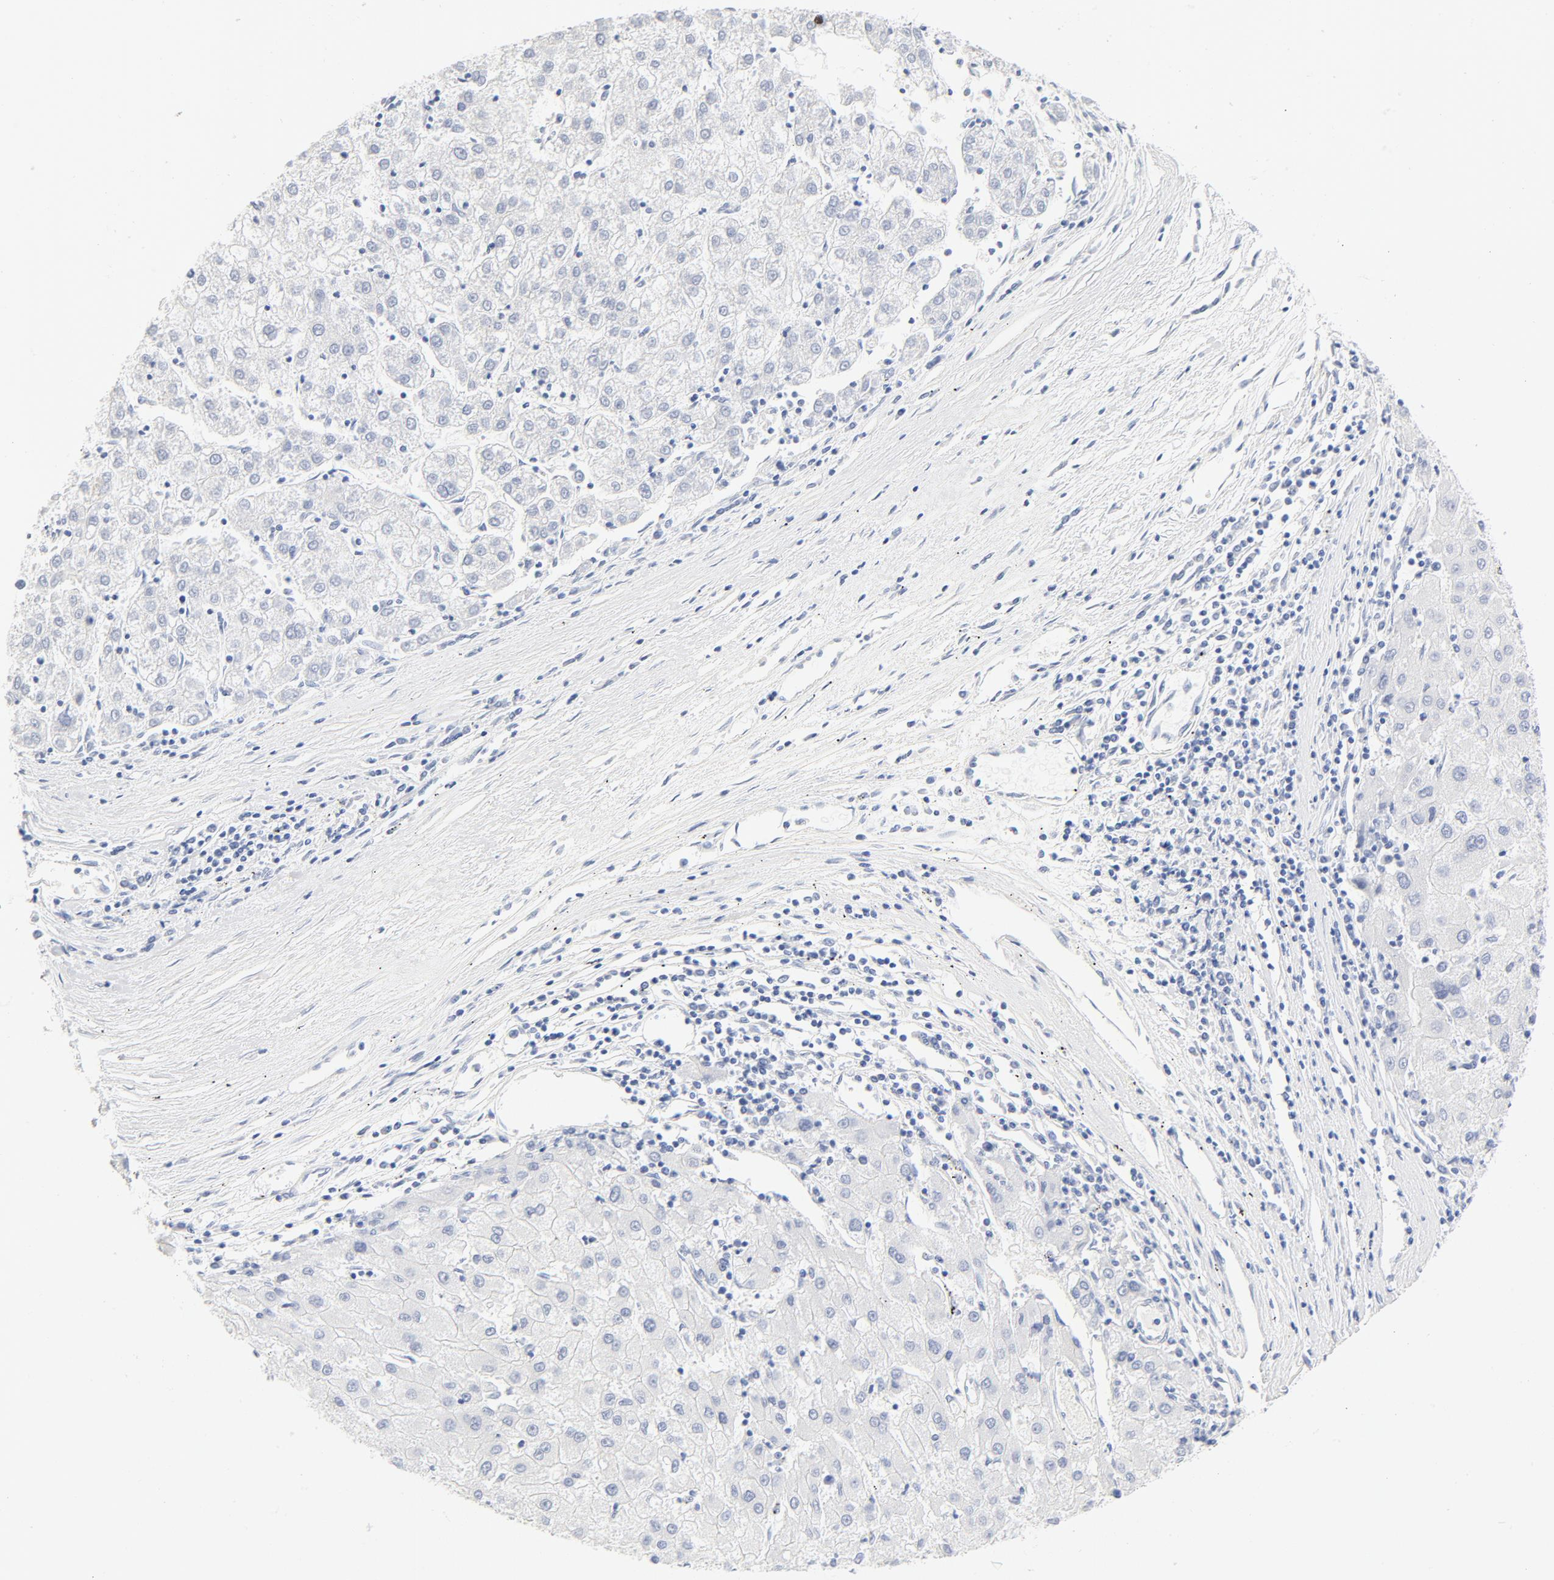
{"staining": {"intensity": "negative", "quantity": "none", "location": "none"}, "tissue": "liver cancer", "cell_type": "Tumor cells", "image_type": "cancer", "snomed": [{"axis": "morphology", "description": "Carcinoma, Hepatocellular, NOS"}, {"axis": "topography", "description": "Liver"}], "caption": "Immunohistochemistry (IHC) image of neoplastic tissue: liver hepatocellular carcinoma stained with DAB (3,3'-diaminobenzidine) exhibits no significant protein staining in tumor cells.", "gene": "HOMER1", "patient": {"sex": "male", "age": 72}}